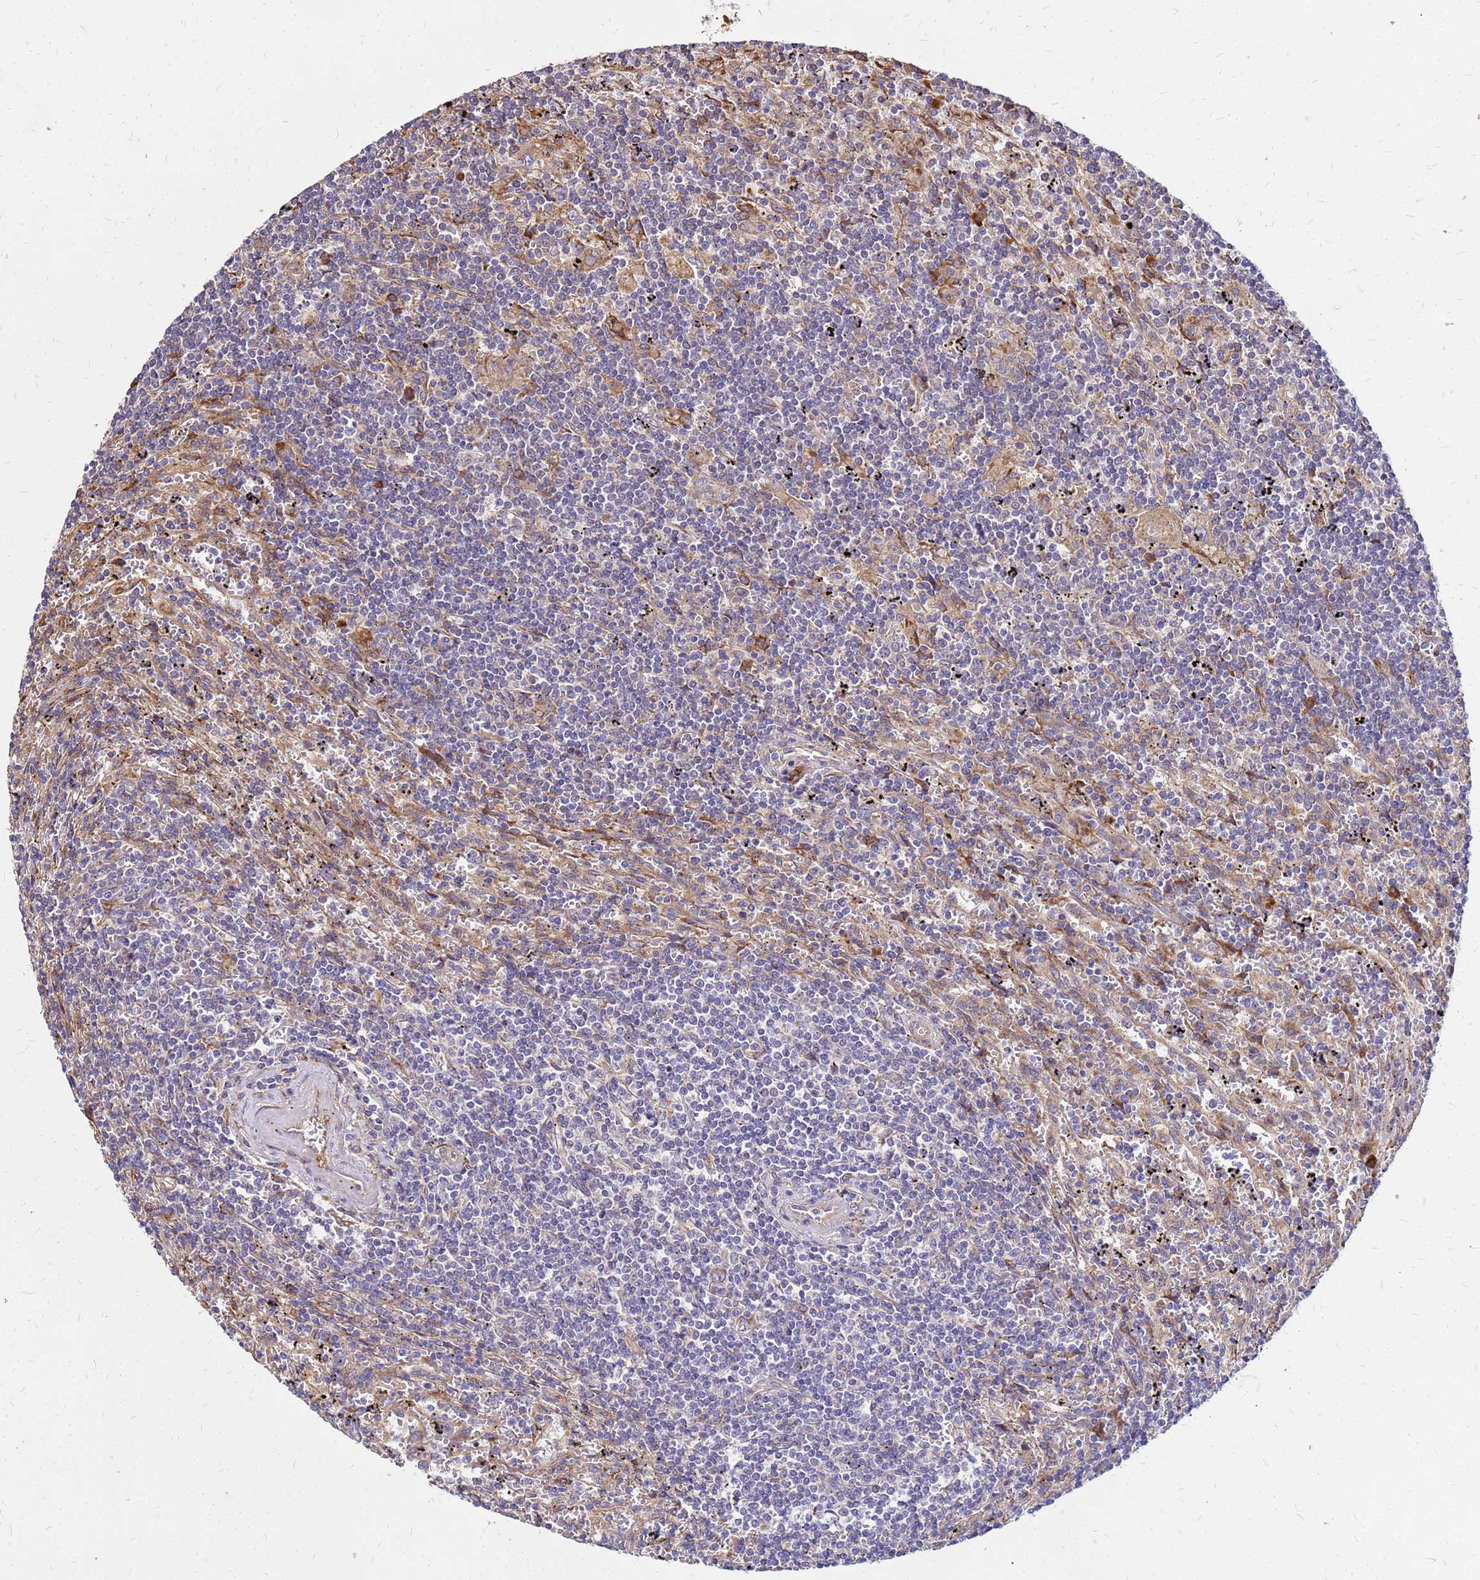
{"staining": {"intensity": "negative", "quantity": "none", "location": "none"}, "tissue": "lymphoma", "cell_type": "Tumor cells", "image_type": "cancer", "snomed": [{"axis": "morphology", "description": "Malignant lymphoma, non-Hodgkin's type, Low grade"}, {"axis": "topography", "description": "Spleen"}], "caption": "Protein analysis of lymphoma exhibits no significant positivity in tumor cells. (DAB IHC with hematoxylin counter stain).", "gene": "VMO1", "patient": {"sex": "male", "age": 76}}